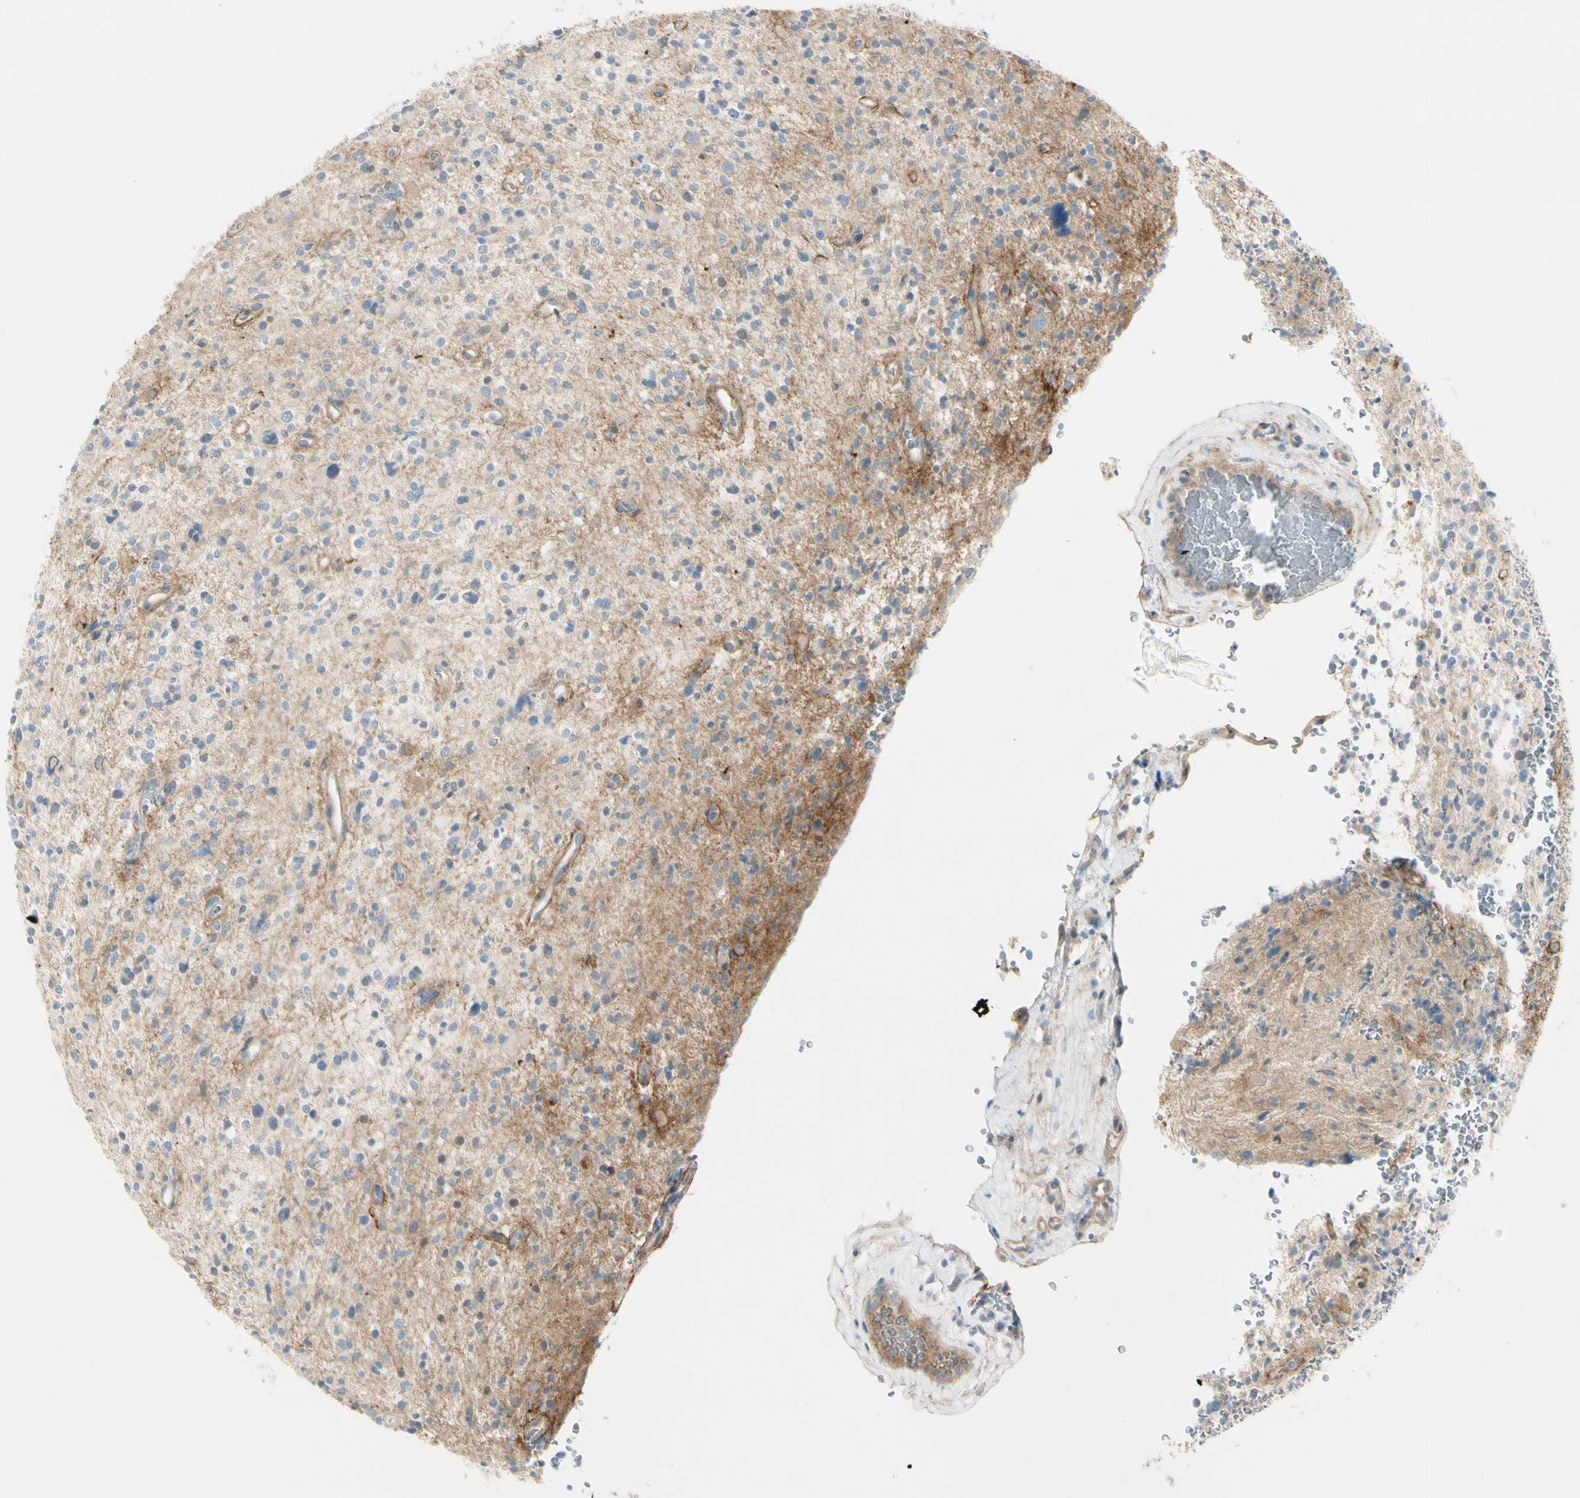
{"staining": {"intensity": "moderate", "quantity": "25%-75%", "location": "cytoplasmic/membranous"}, "tissue": "glioma", "cell_type": "Tumor cells", "image_type": "cancer", "snomed": [{"axis": "morphology", "description": "Glioma, malignant, High grade"}, {"axis": "topography", "description": "Brain"}], "caption": "Immunohistochemistry histopathology image of neoplastic tissue: human glioma stained using immunohistochemistry (IHC) reveals medium levels of moderate protein expression localized specifically in the cytoplasmic/membranous of tumor cells, appearing as a cytoplasmic/membranous brown color.", "gene": "ITGA3", "patient": {"sex": "male", "age": 48}}